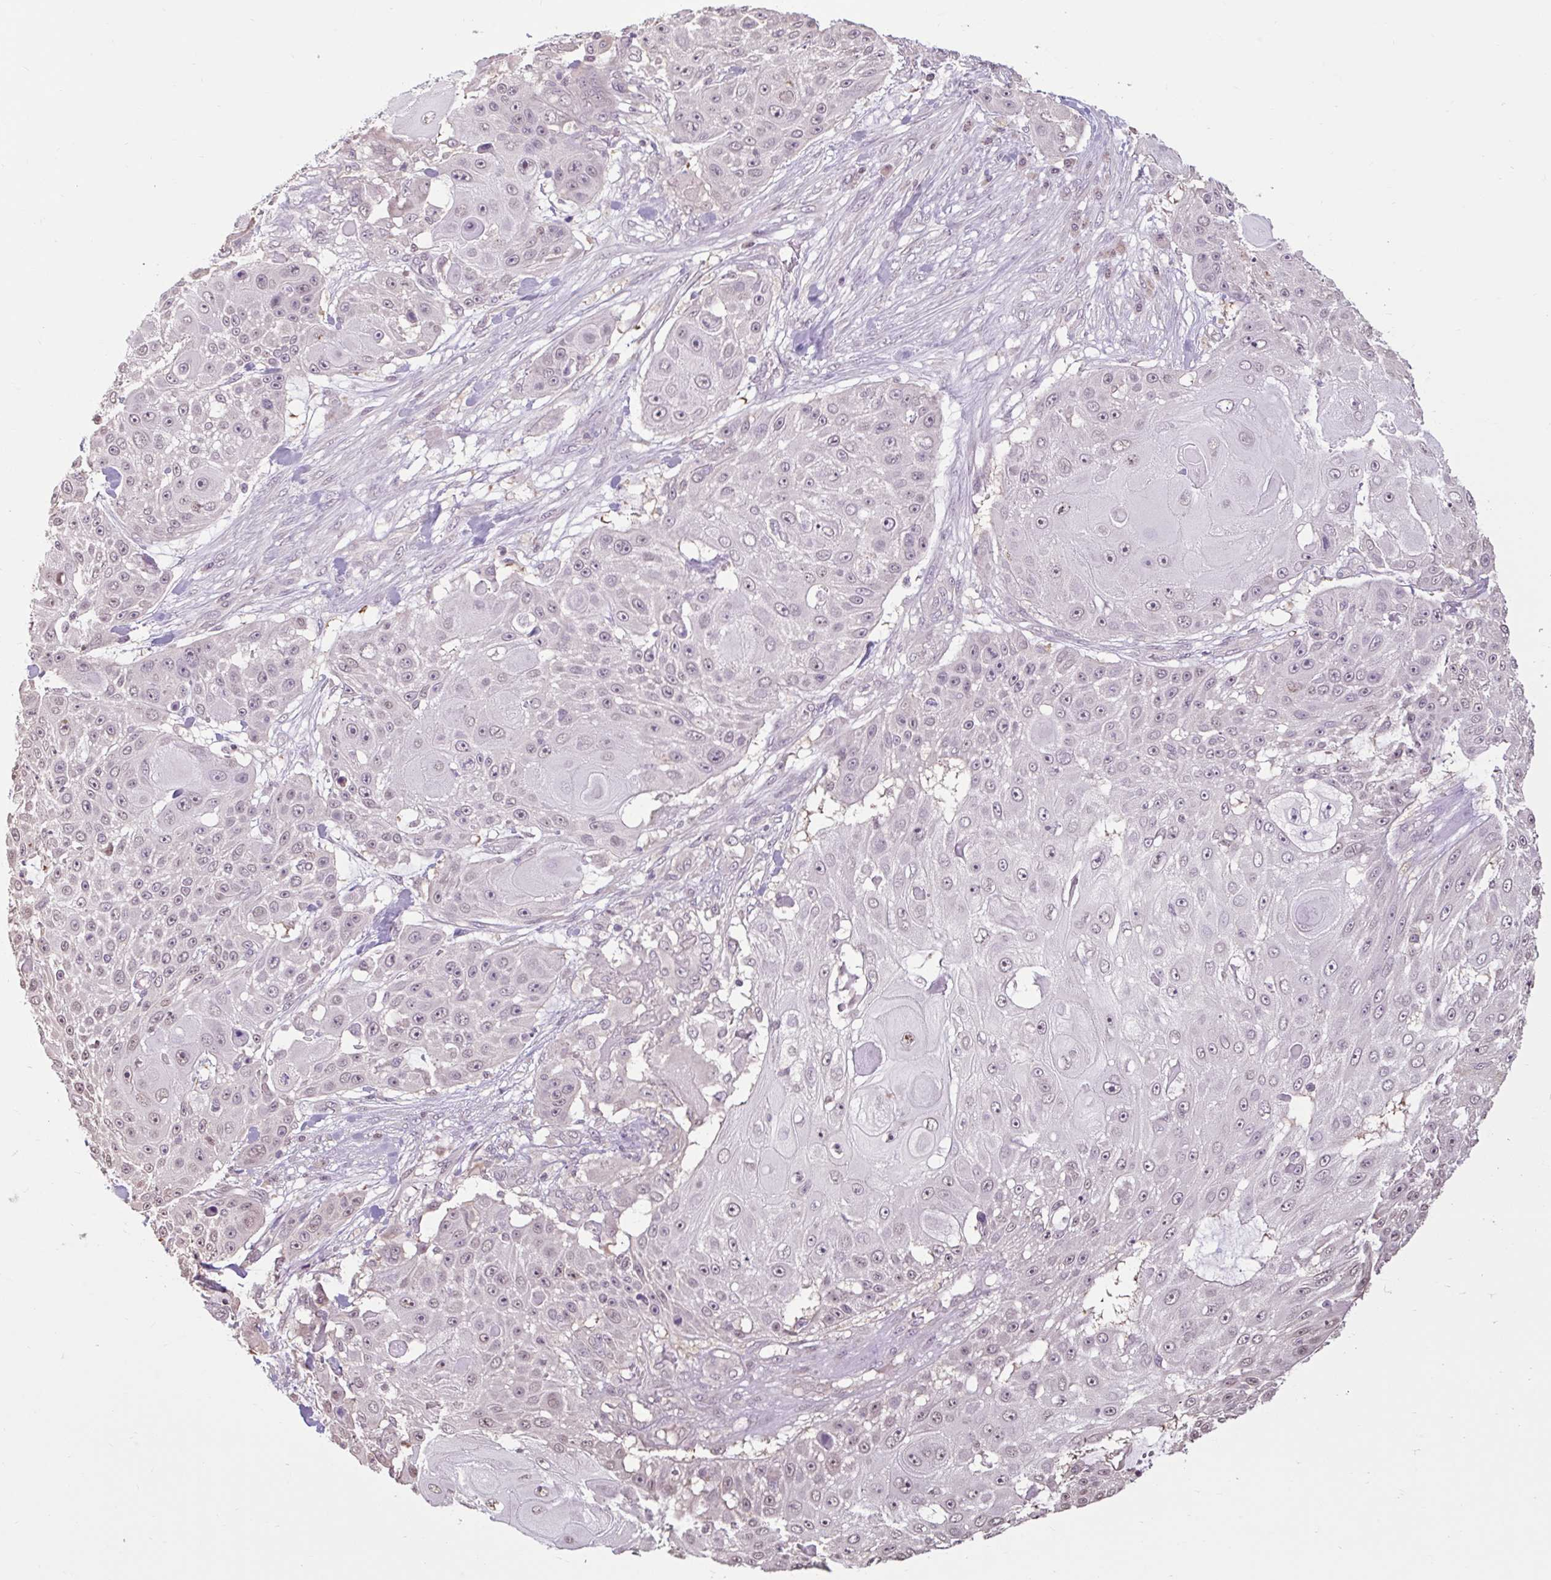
{"staining": {"intensity": "weak", "quantity": "25%-75%", "location": "nuclear"}, "tissue": "skin cancer", "cell_type": "Tumor cells", "image_type": "cancer", "snomed": [{"axis": "morphology", "description": "Squamous cell carcinoma, NOS"}, {"axis": "topography", "description": "Skin"}], "caption": "Immunohistochemical staining of human squamous cell carcinoma (skin) shows low levels of weak nuclear expression in about 25%-75% of tumor cells.", "gene": "CDH19", "patient": {"sex": "female", "age": 86}}